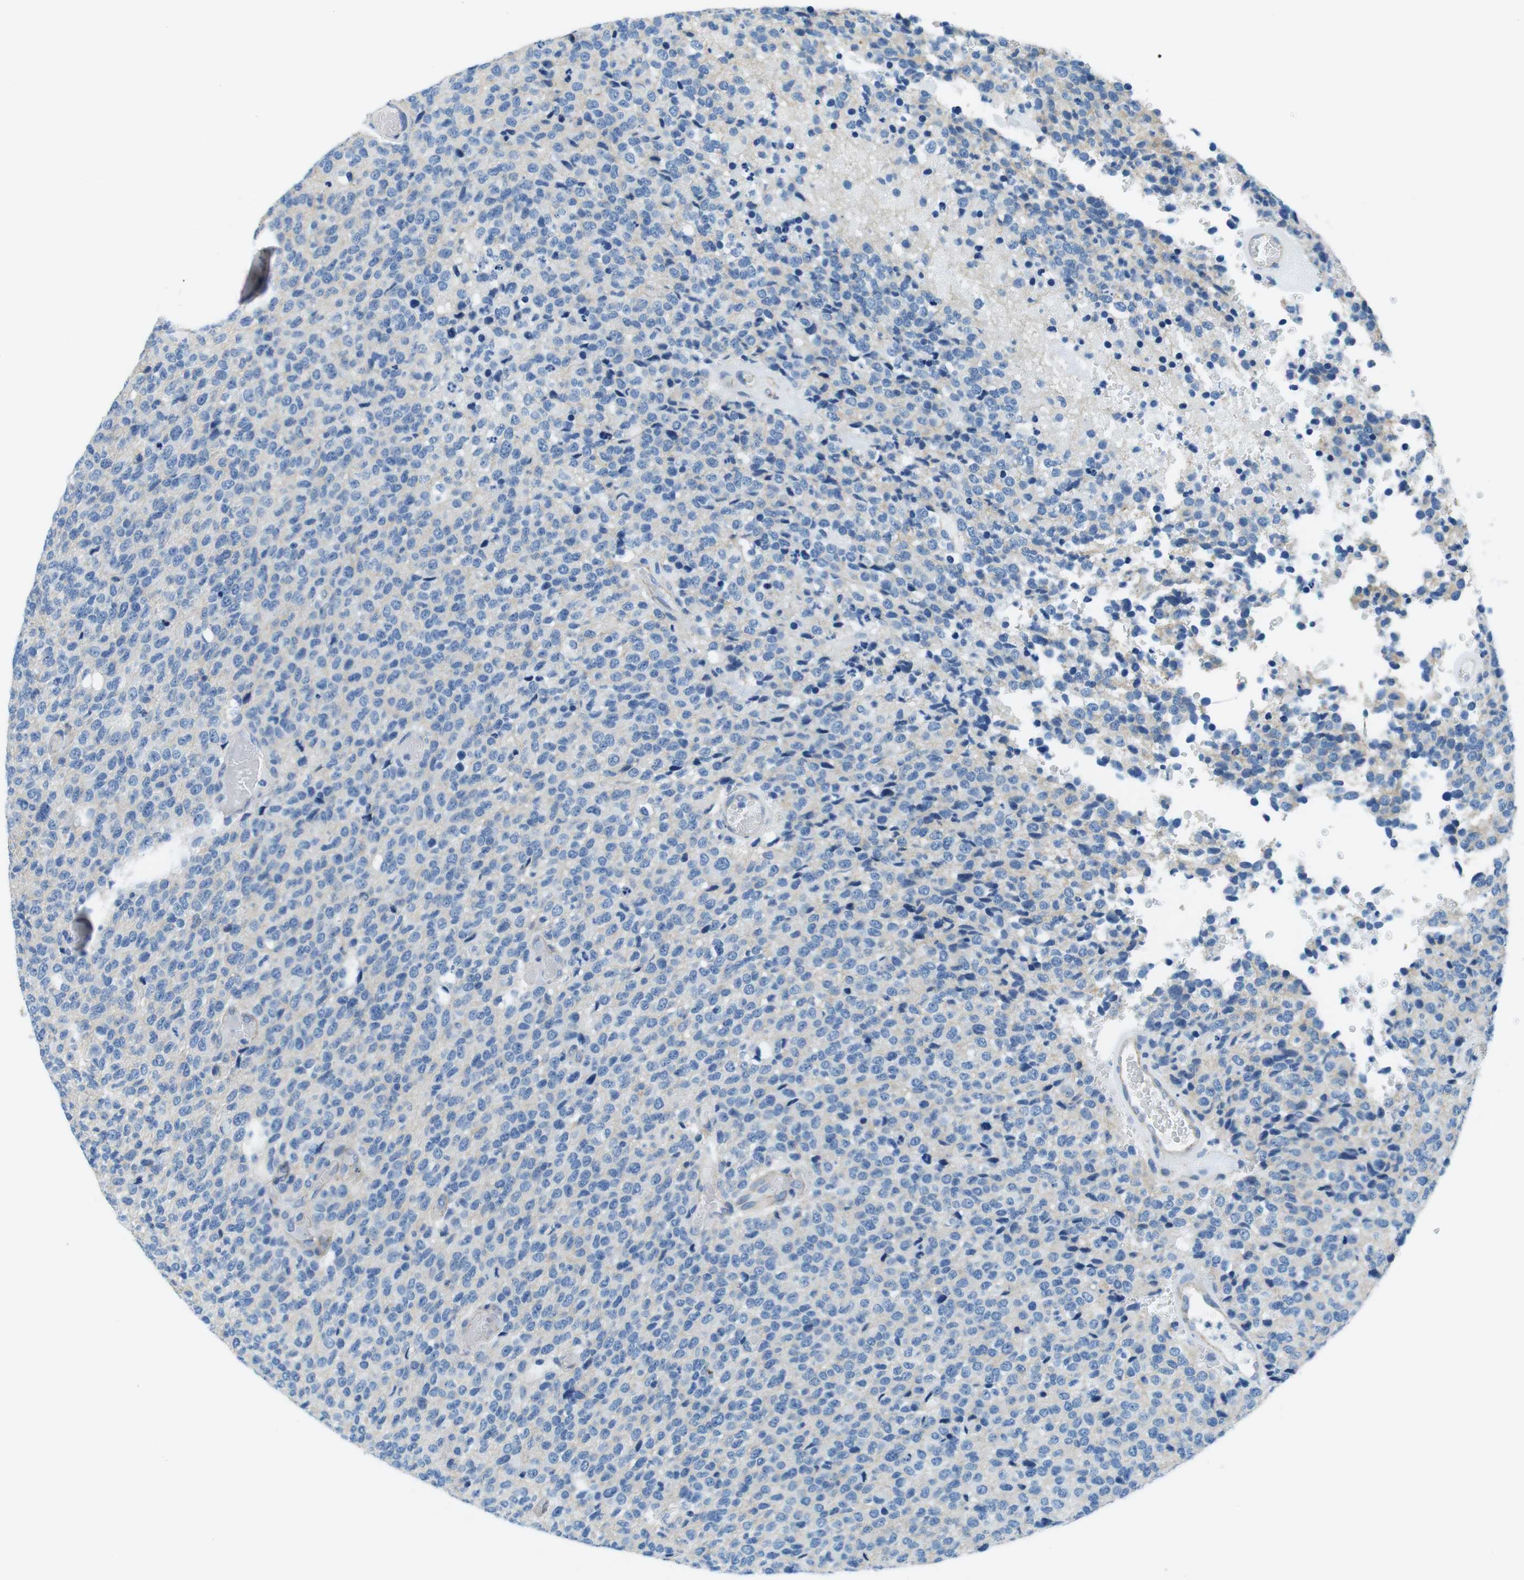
{"staining": {"intensity": "negative", "quantity": "none", "location": "none"}, "tissue": "glioma", "cell_type": "Tumor cells", "image_type": "cancer", "snomed": [{"axis": "morphology", "description": "Glioma, malignant, High grade"}, {"axis": "topography", "description": "pancreas cauda"}], "caption": "Protein analysis of malignant glioma (high-grade) exhibits no significant staining in tumor cells.", "gene": "SLC6A6", "patient": {"sex": "male", "age": 60}}